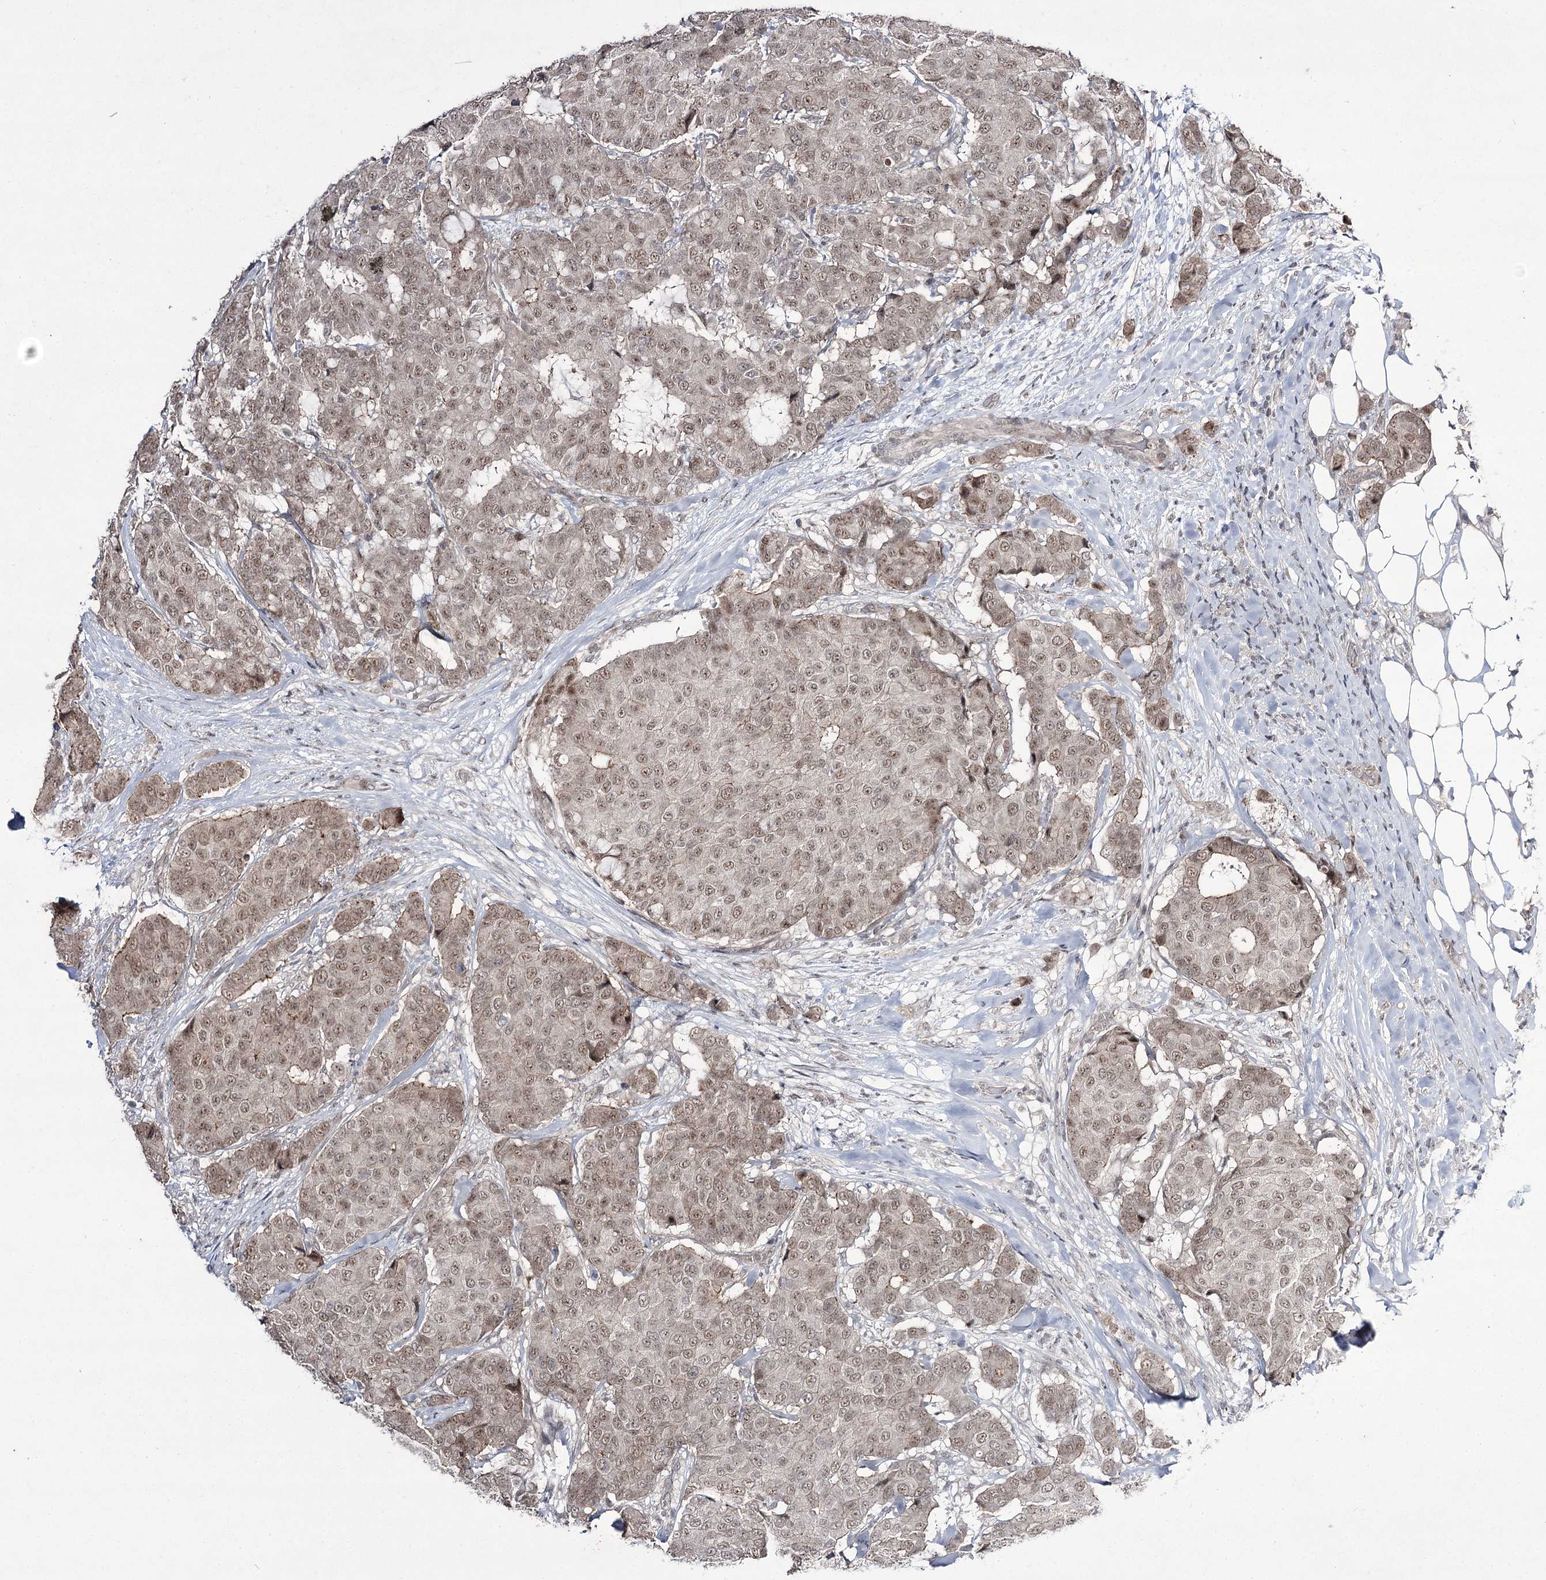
{"staining": {"intensity": "moderate", "quantity": ">75%", "location": "nuclear"}, "tissue": "breast cancer", "cell_type": "Tumor cells", "image_type": "cancer", "snomed": [{"axis": "morphology", "description": "Duct carcinoma"}, {"axis": "topography", "description": "Breast"}], "caption": "A photomicrograph of human breast invasive ductal carcinoma stained for a protein exhibits moderate nuclear brown staining in tumor cells.", "gene": "HOXC11", "patient": {"sex": "female", "age": 75}}